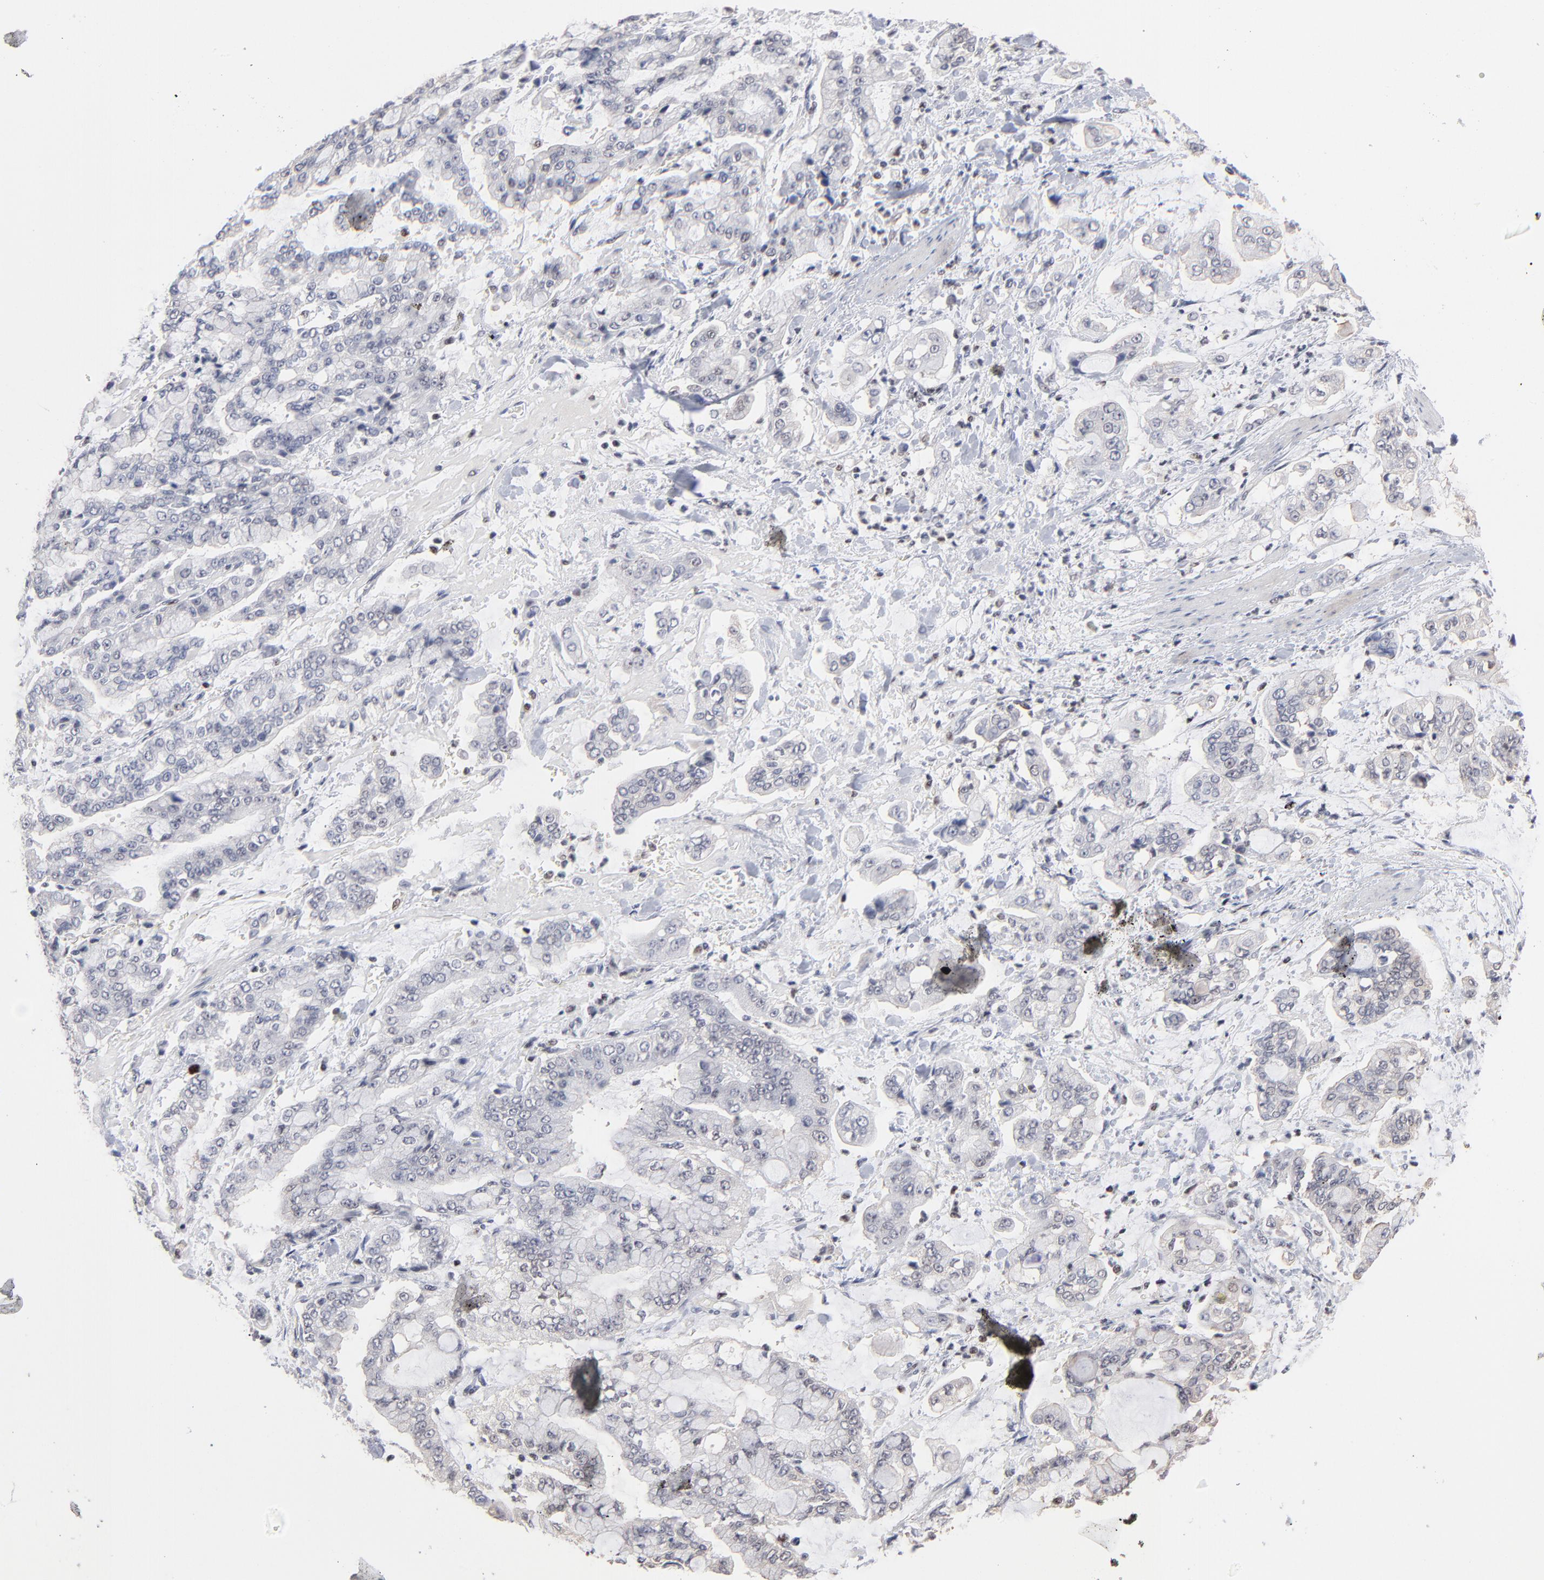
{"staining": {"intensity": "negative", "quantity": "none", "location": "none"}, "tissue": "stomach cancer", "cell_type": "Tumor cells", "image_type": "cancer", "snomed": [{"axis": "morphology", "description": "Normal tissue, NOS"}, {"axis": "morphology", "description": "Adenocarcinoma, NOS"}, {"axis": "topography", "description": "Stomach, upper"}, {"axis": "topography", "description": "Stomach"}], "caption": "Photomicrograph shows no protein staining in tumor cells of adenocarcinoma (stomach) tissue.", "gene": "MAX", "patient": {"sex": "male", "age": 76}}